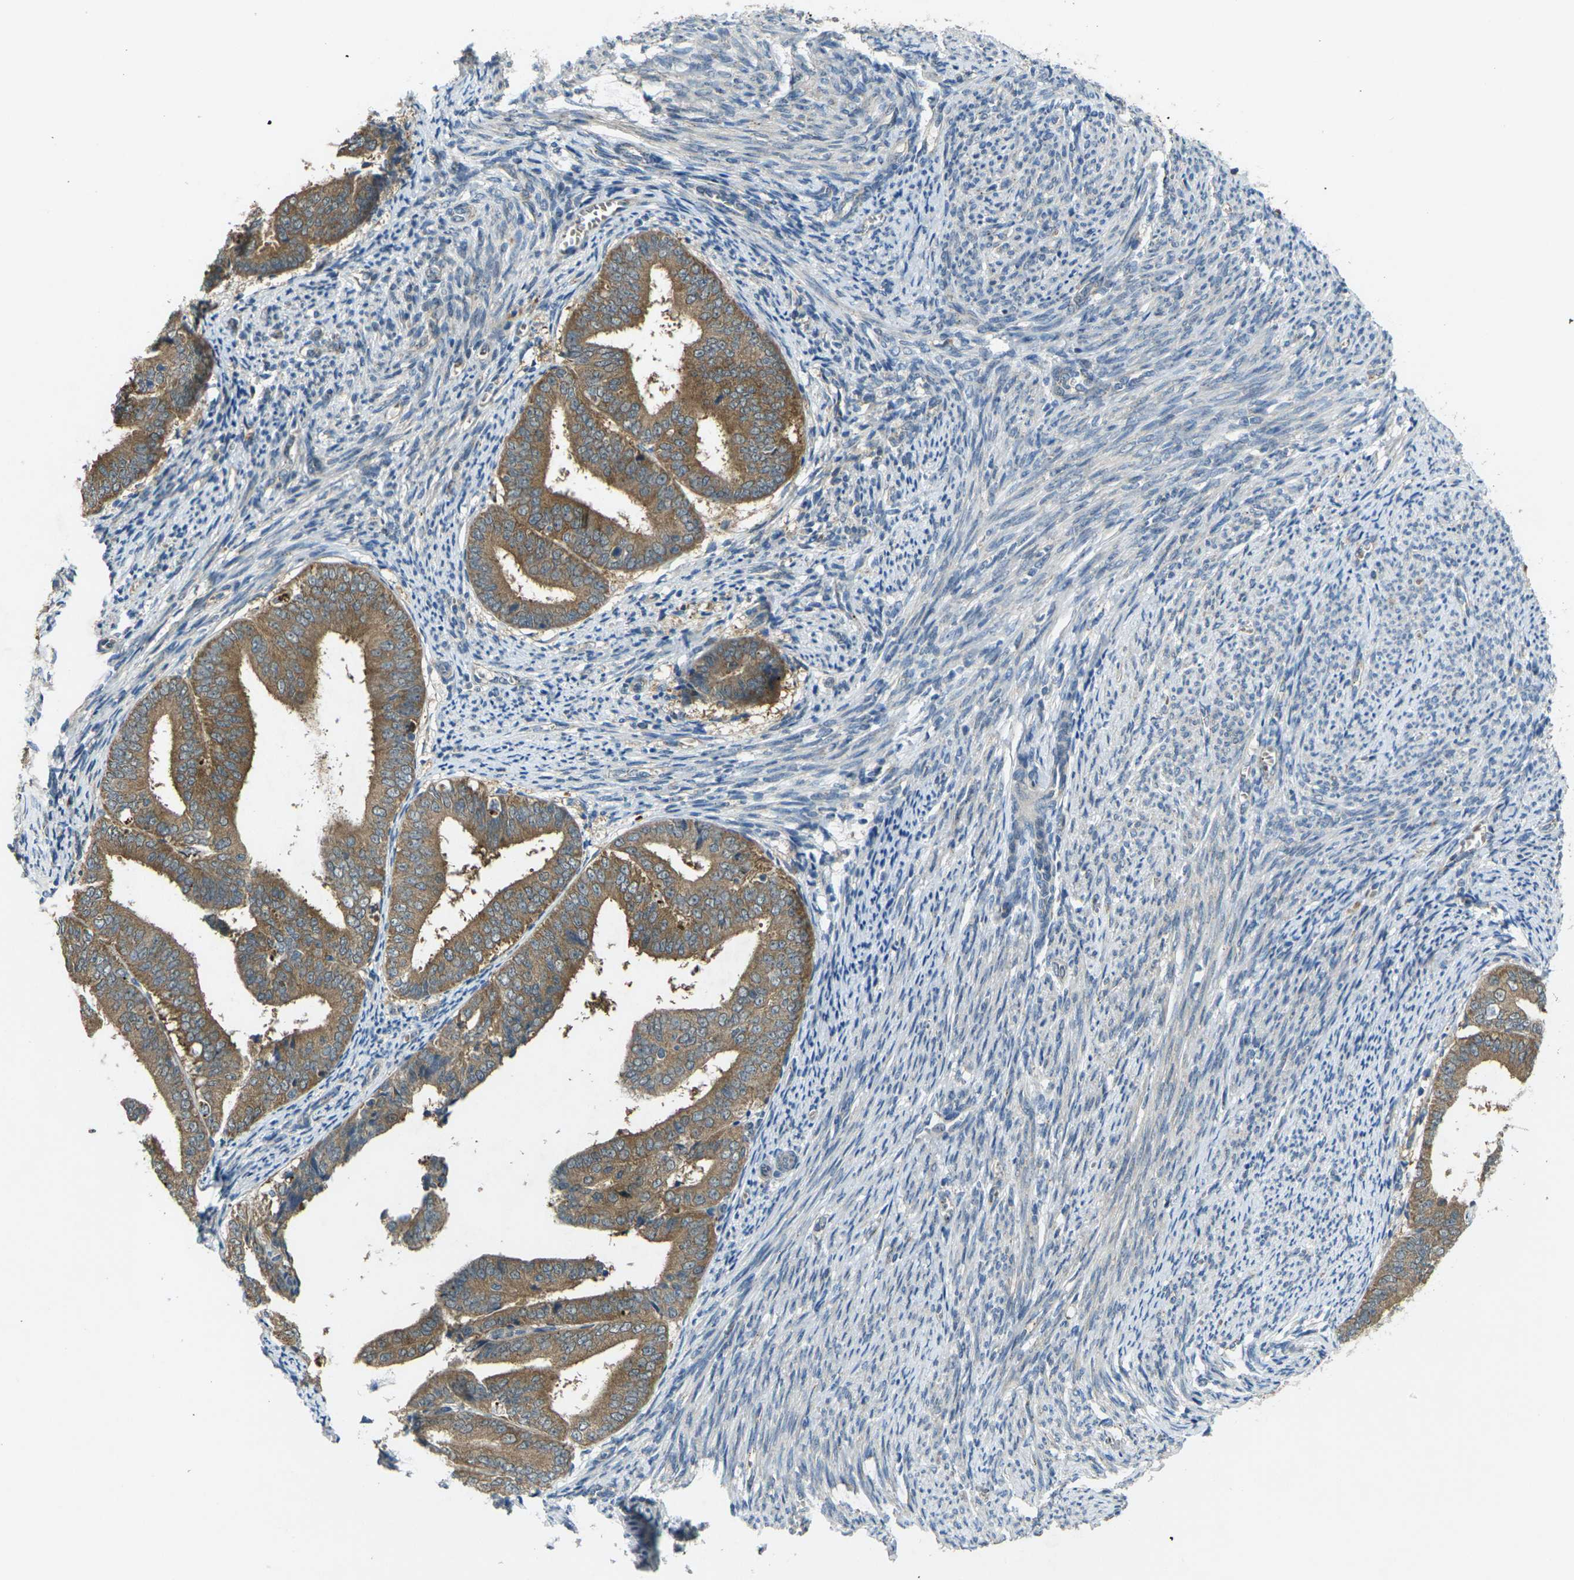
{"staining": {"intensity": "moderate", "quantity": ">75%", "location": "cytoplasmic/membranous"}, "tissue": "endometrial cancer", "cell_type": "Tumor cells", "image_type": "cancer", "snomed": [{"axis": "morphology", "description": "Adenocarcinoma, NOS"}, {"axis": "topography", "description": "Endometrium"}], "caption": "Immunohistochemistry (IHC) photomicrograph of human adenocarcinoma (endometrial) stained for a protein (brown), which demonstrates medium levels of moderate cytoplasmic/membranous positivity in about >75% of tumor cells.", "gene": "GNA12", "patient": {"sex": "female", "age": 63}}